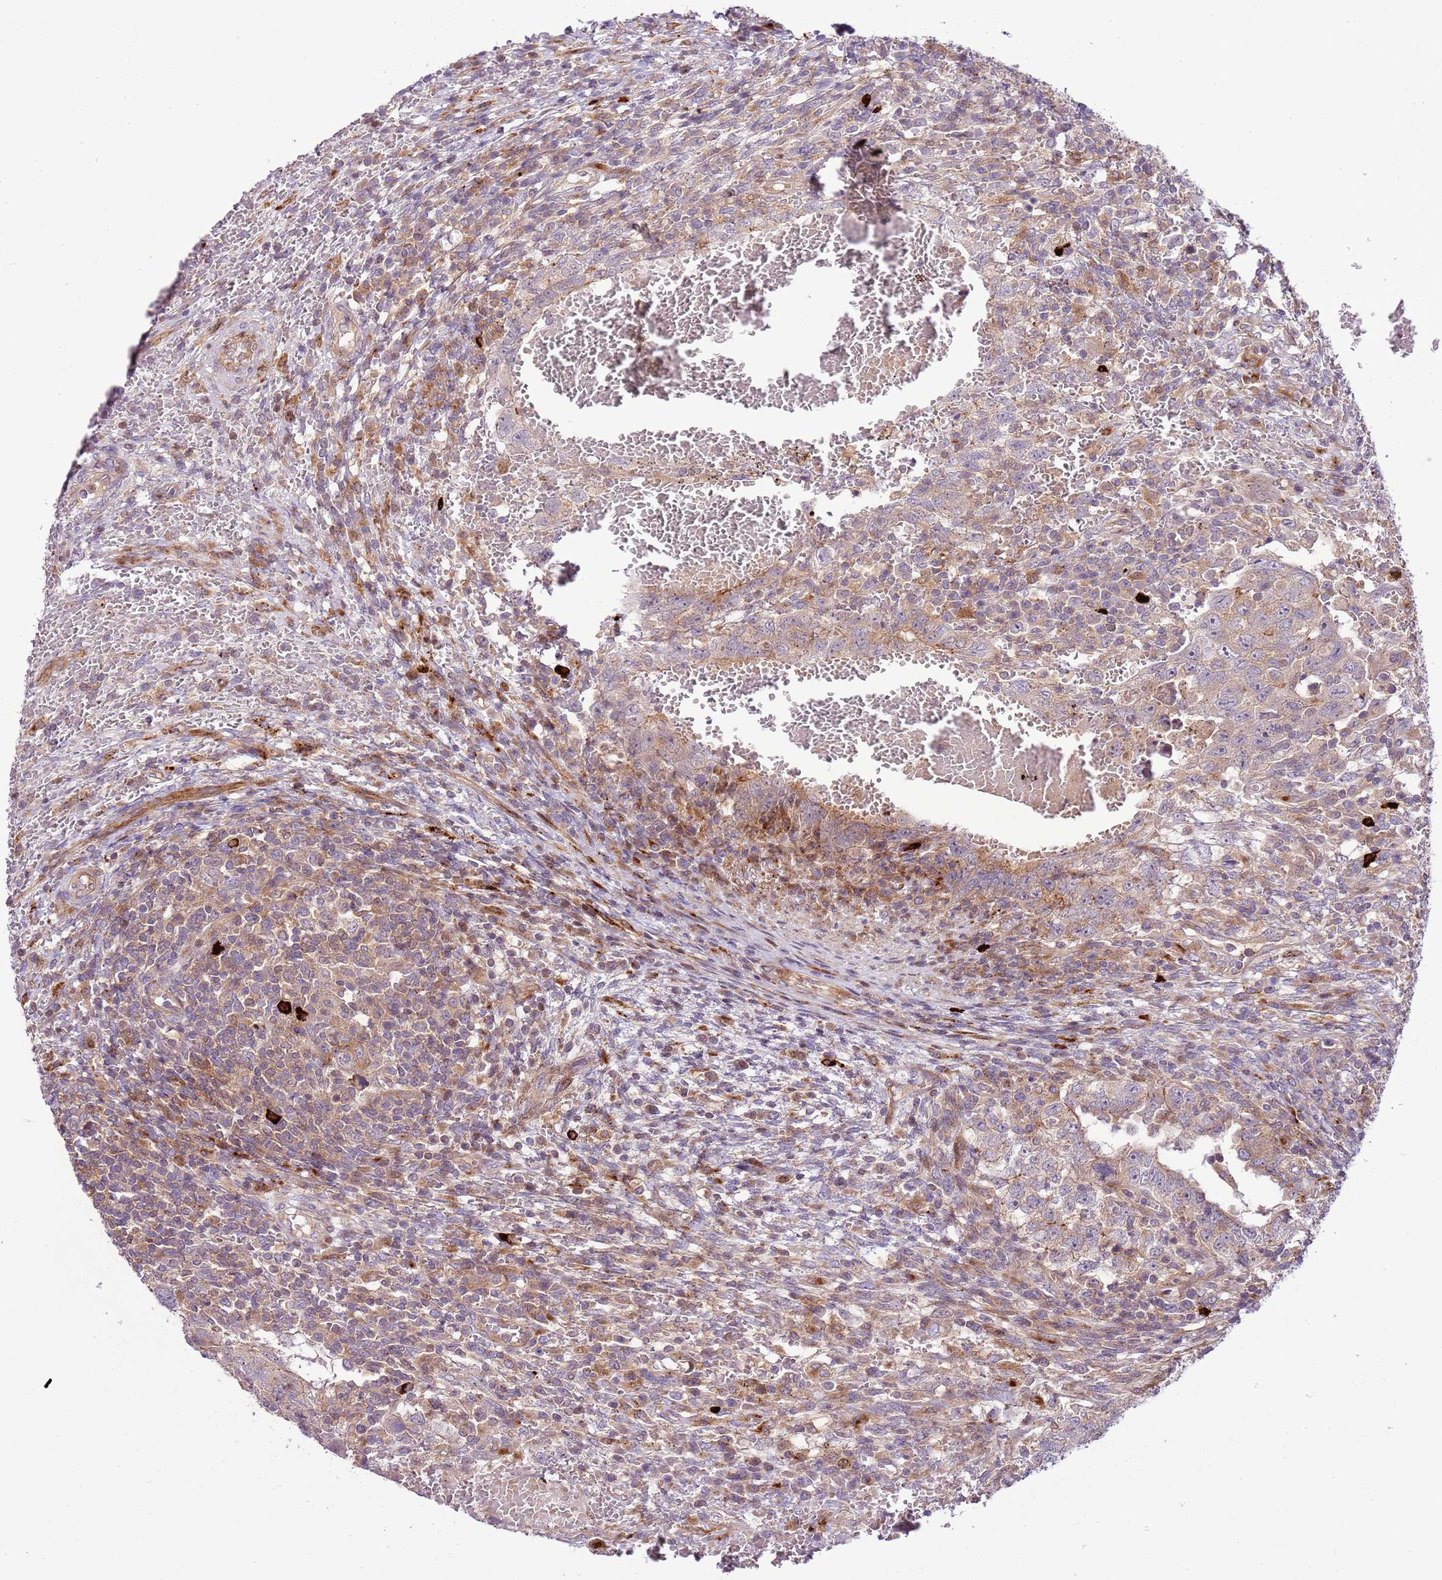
{"staining": {"intensity": "weak", "quantity": "25%-75%", "location": "cytoplasmic/membranous"}, "tissue": "testis cancer", "cell_type": "Tumor cells", "image_type": "cancer", "snomed": [{"axis": "morphology", "description": "Carcinoma, Embryonal, NOS"}, {"axis": "topography", "description": "Testis"}], "caption": "Protein expression analysis of testis cancer (embryonal carcinoma) shows weak cytoplasmic/membranous positivity in about 25%-75% of tumor cells.", "gene": "ZNF624", "patient": {"sex": "male", "age": 26}}